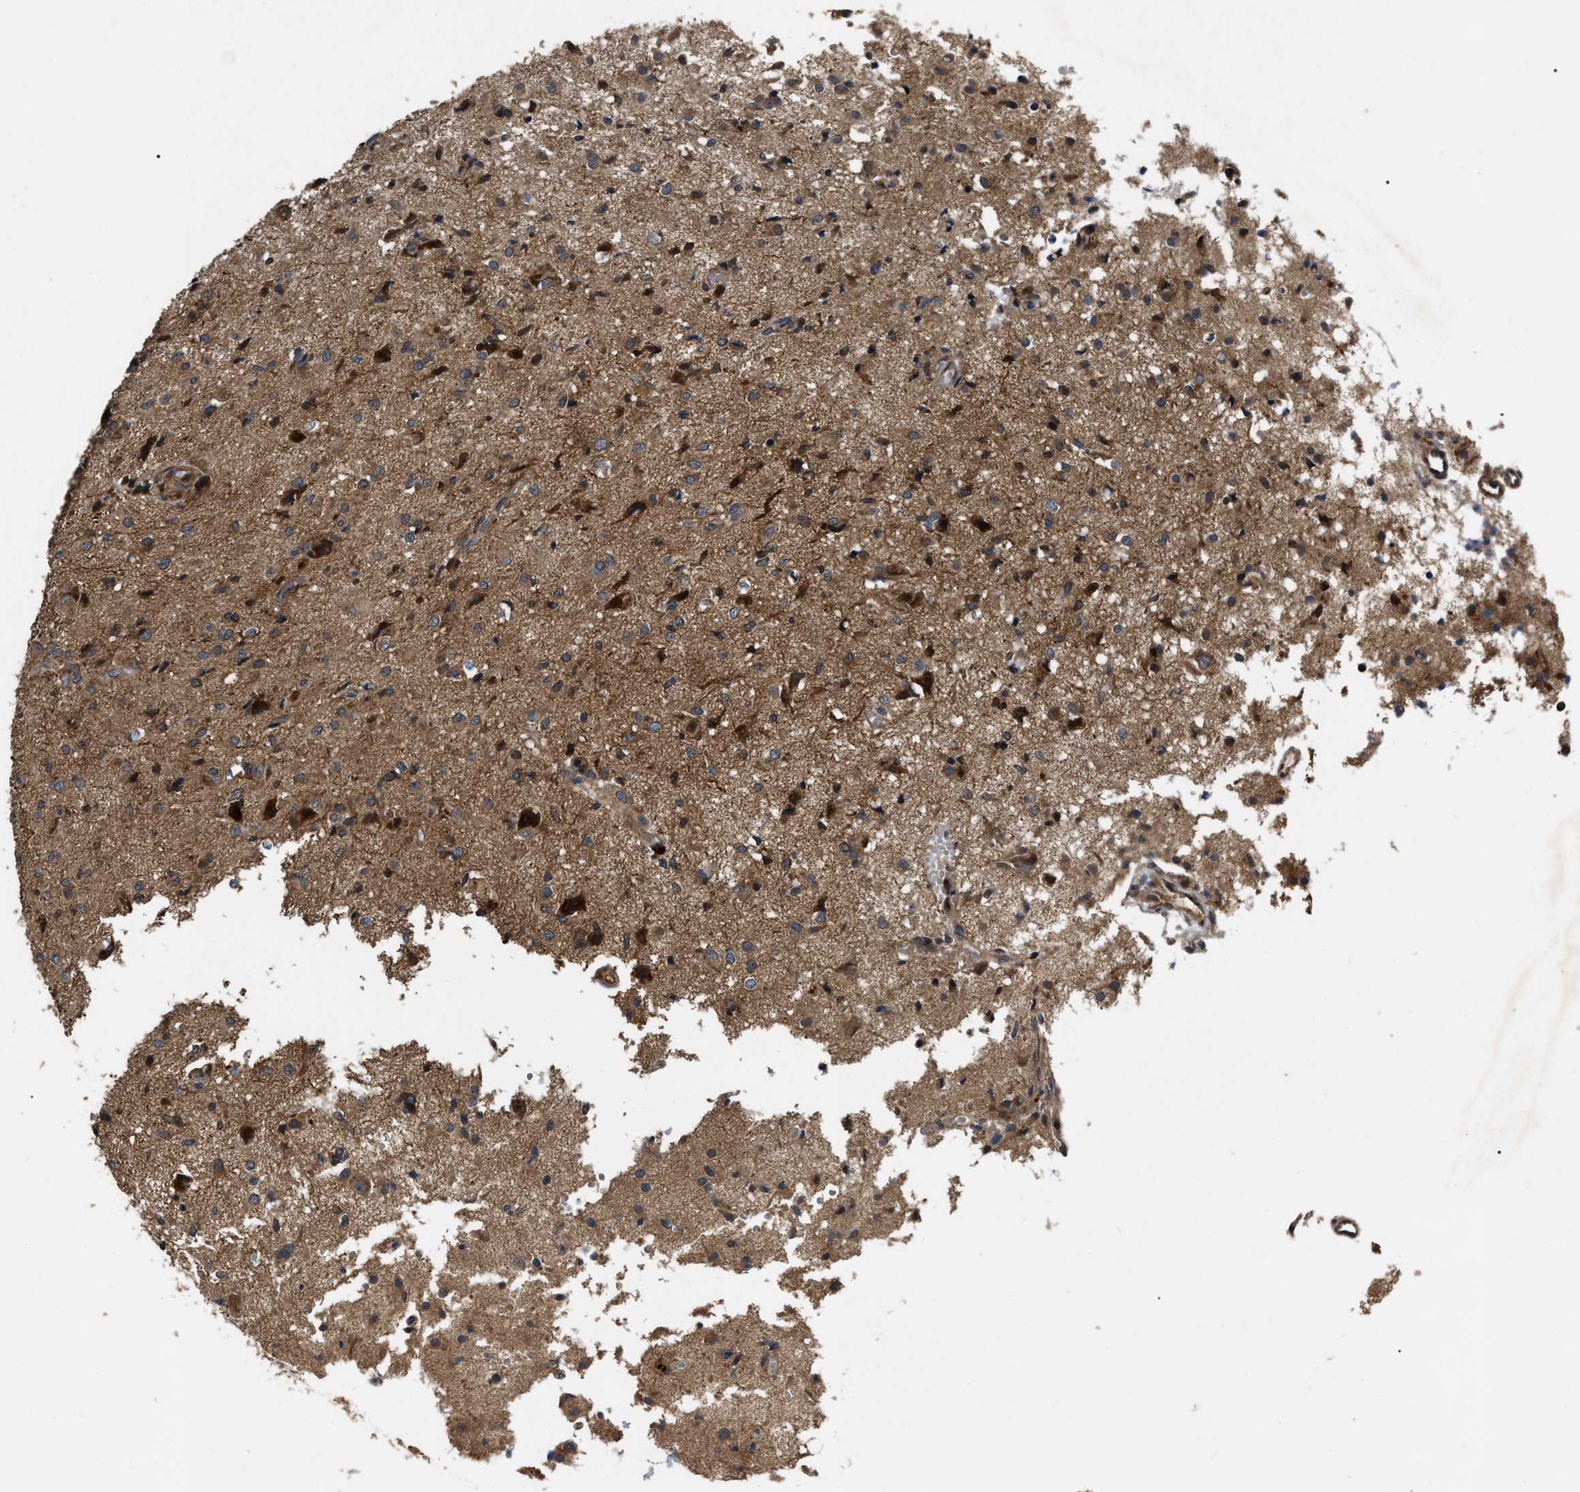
{"staining": {"intensity": "moderate", "quantity": "25%-75%", "location": "cytoplasmic/membranous"}, "tissue": "glioma", "cell_type": "Tumor cells", "image_type": "cancer", "snomed": [{"axis": "morphology", "description": "Glioma, malignant, High grade"}, {"axis": "topography", "description": "Brain"}], "caption": "Brown immunohistochemical staining in glioma shows moderate cytoplasmic/membranous positivity in about 25%-75% of tumor cells. Using DAB (brown) and hematoxylin (blue) stains, captured at high magnification using brightfield microscopy.", "gene": "PPWD1", "patient": {"sex": "female", "age": 59}}